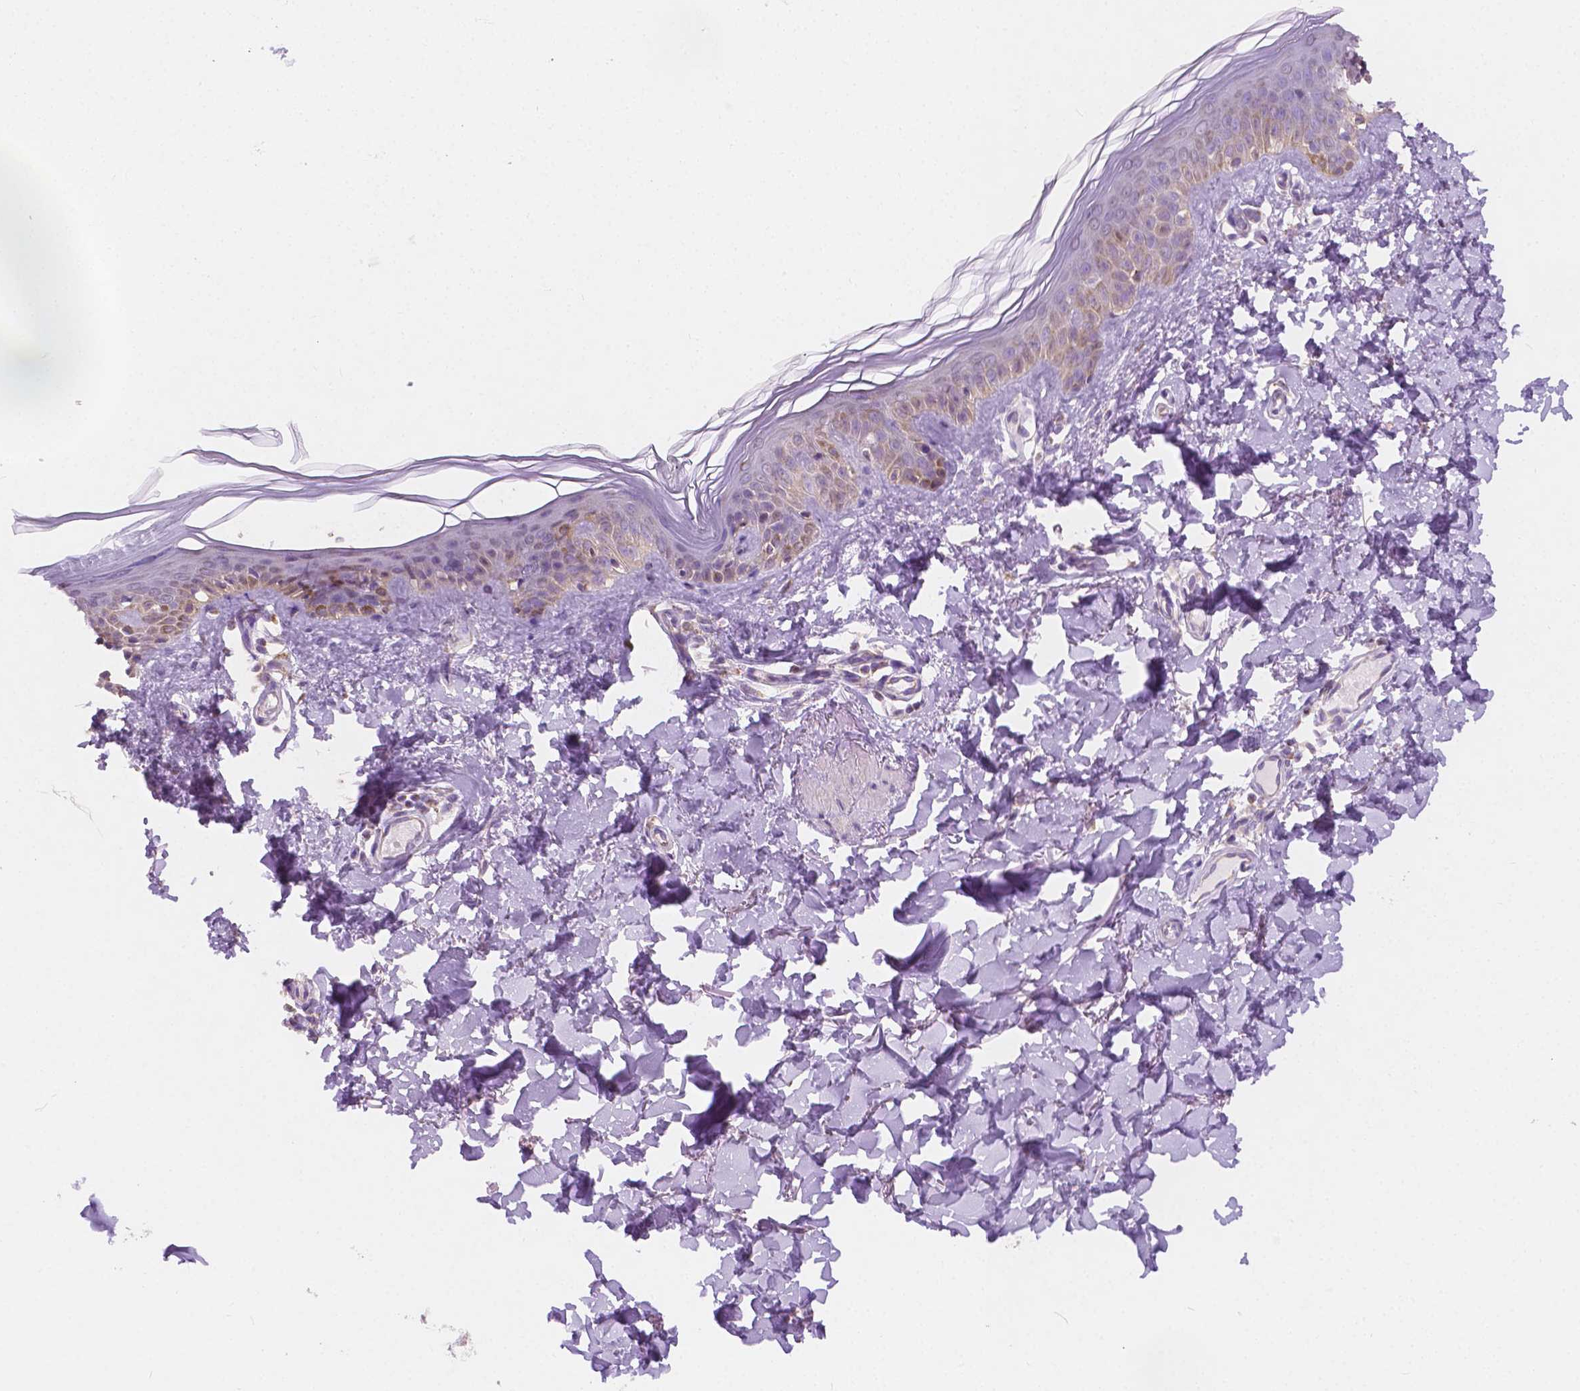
{"staining": {"intensity": "negative", "quantity": "none", "location": "none"}, "tissue": "skin", "cell_type": "Fibroblasts", "image_type": "normal", "snomed": [{"axis": "morphology", "description": "Normal tissue, NOS"}, {"axis": "topography", "description": "Skin"}, {"axis": "topography", "description": "Peripheral nerve tissue"}], "caption": "Immunohistochemical staining of benign human skin exhibits no significant staining in fibroblasts.", "gene": "TMEM130", "patient": {"sex": "female", "age": 45}}